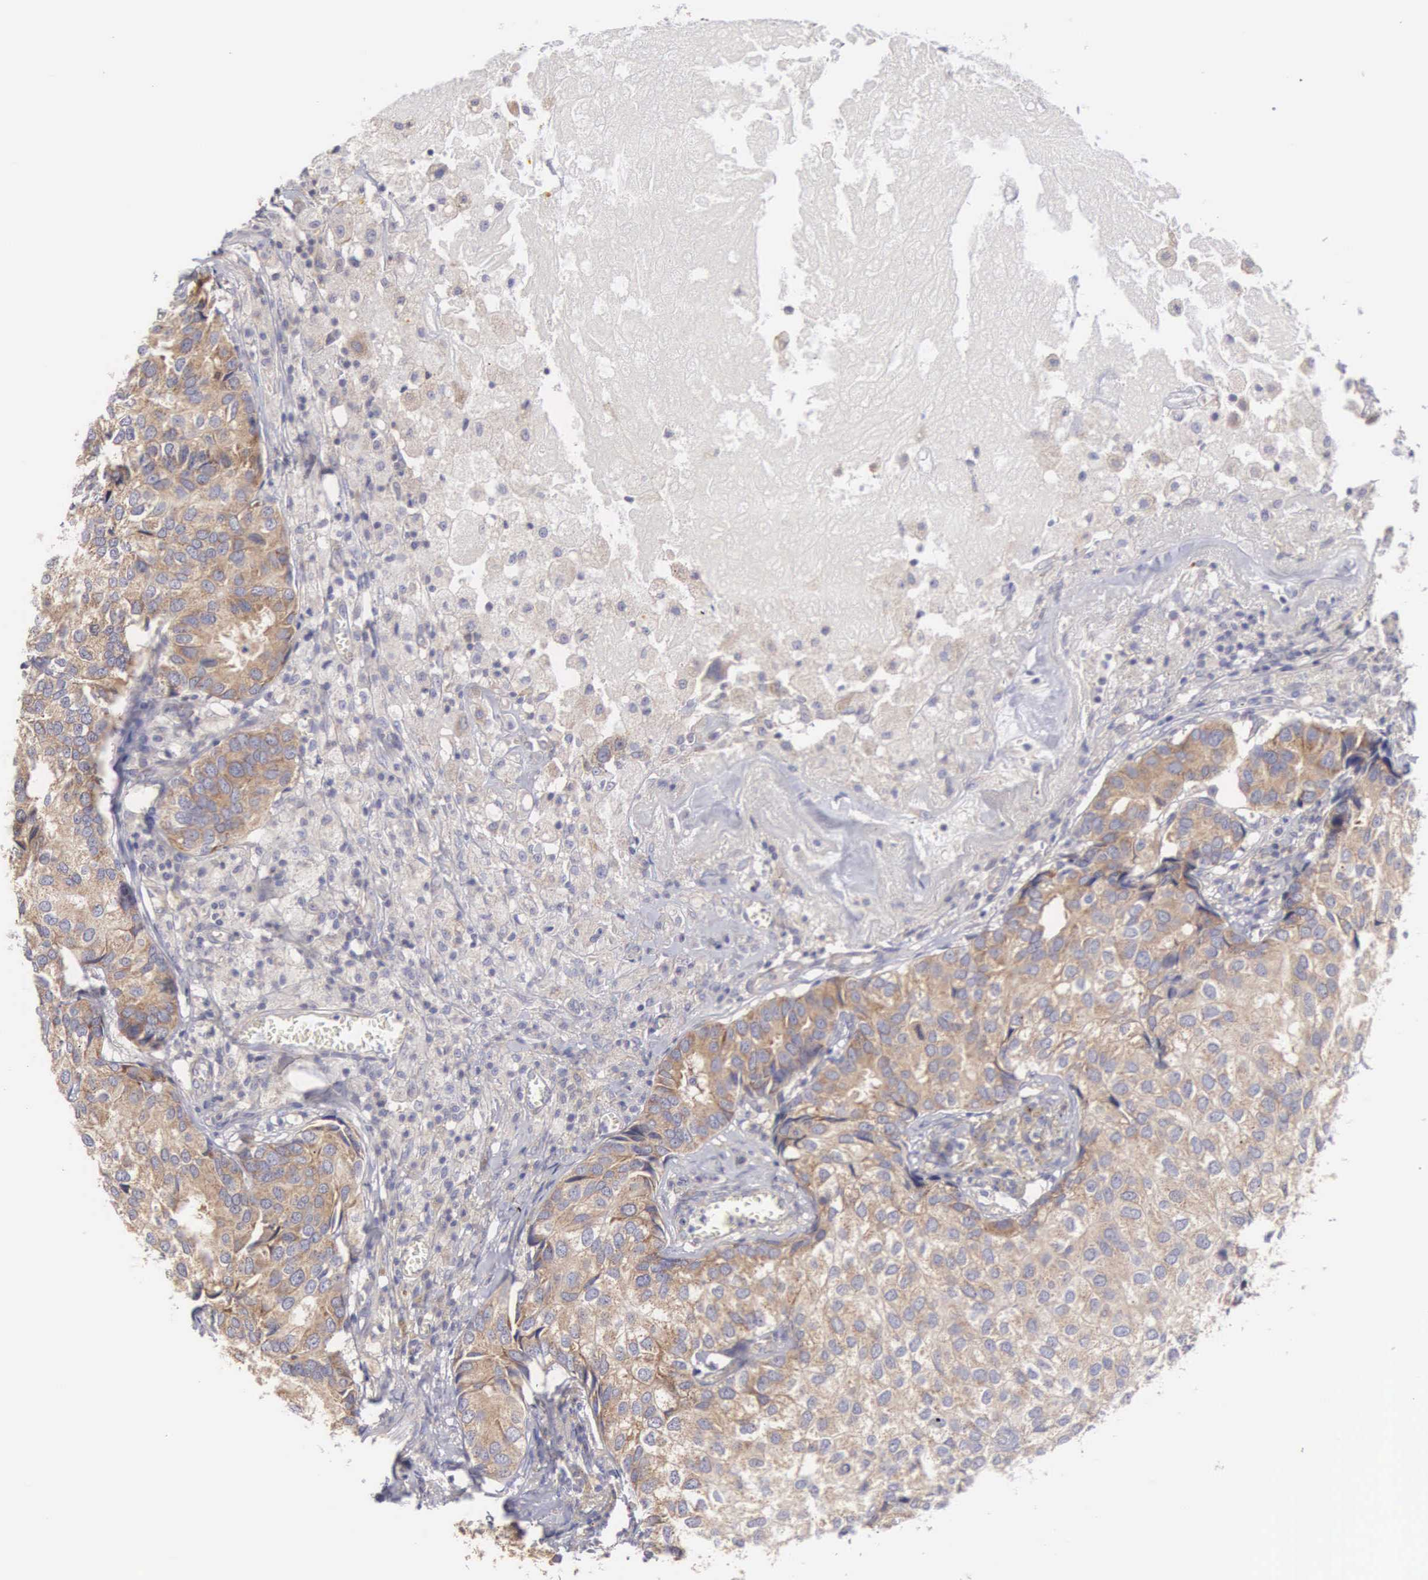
{"staining": {"intensity": "moderate", "quantity": ">75%", "location": "cytoplasmic/membranous"}, "tissue": "breast cancer", "cell_type": "Tumor cells", "image_type": "cancer", "snomed": [{"axis": "morphology", "description": "Duct carcinoma"}, {"axis": "topography", "description": "Breast"}], "caption": "Human invasive ductal carcinoma (breast) stained with a brown dye reveals moderate cytoplasmic/membranous positive staining in about >75% of tumor cells.", "gene": "TXLNG", "patient": {"sex": "female", "age": 68}}